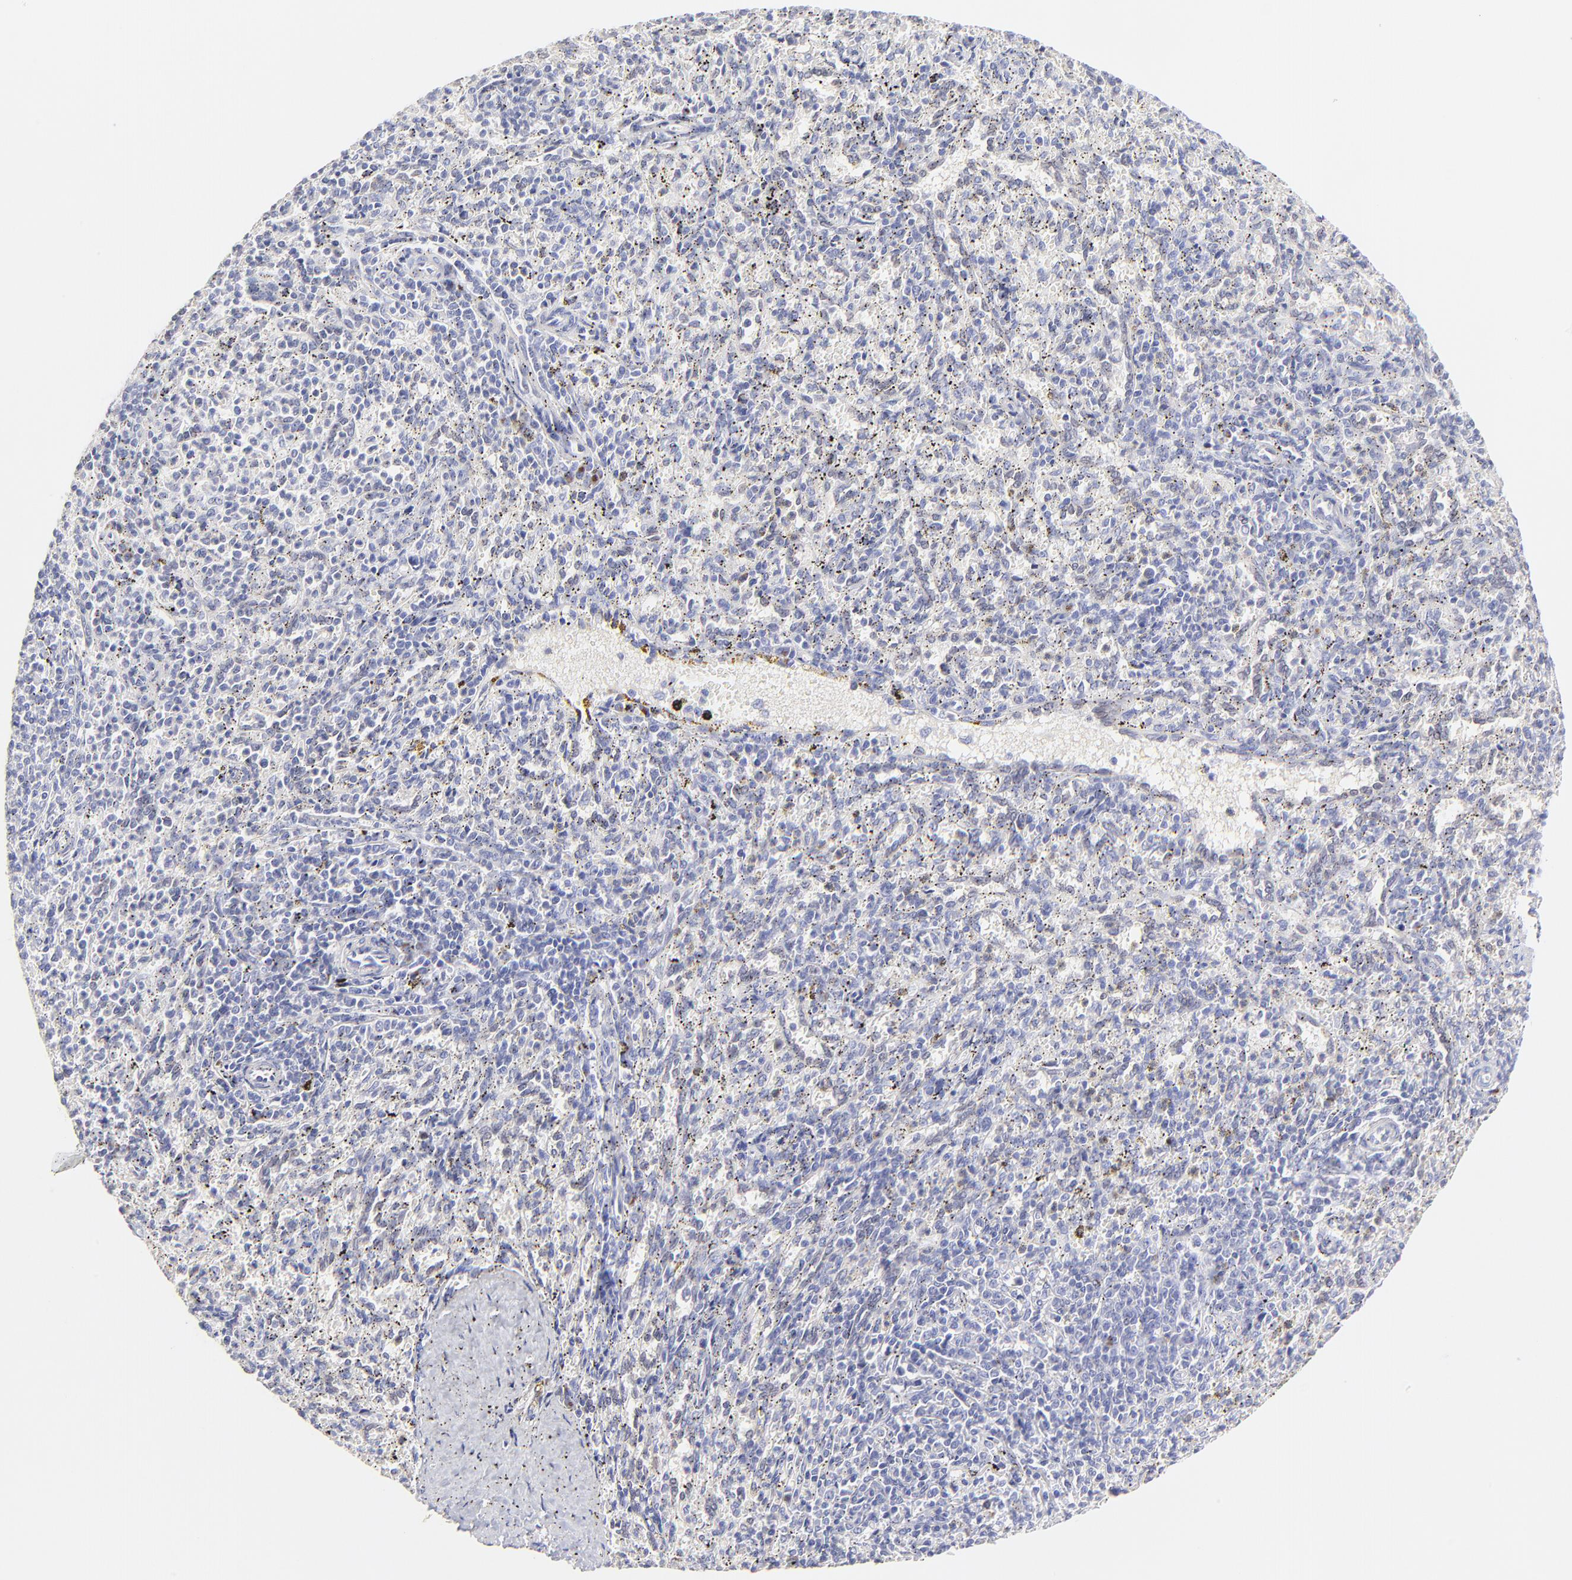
{"staining": {"intensity": "weak", "quantity": "<25%", "location": "cytoplasmic/membranous"}, "tissue": "spleen", "cell_type": "Cells in red pulp", "image_type": "normal", "snomed": [{"axis": "morphology", "description": "Normal tissue, NOS"}, {"axis": "topography", "description": "Spleen"}], "caption": "A high-resolution image shows immunohistochemistry staining of benign spleen, which displays no significant positivity in cells in red pulp.", "gene": "ASB9", "patient": {"sex": "female", "age": 10}}